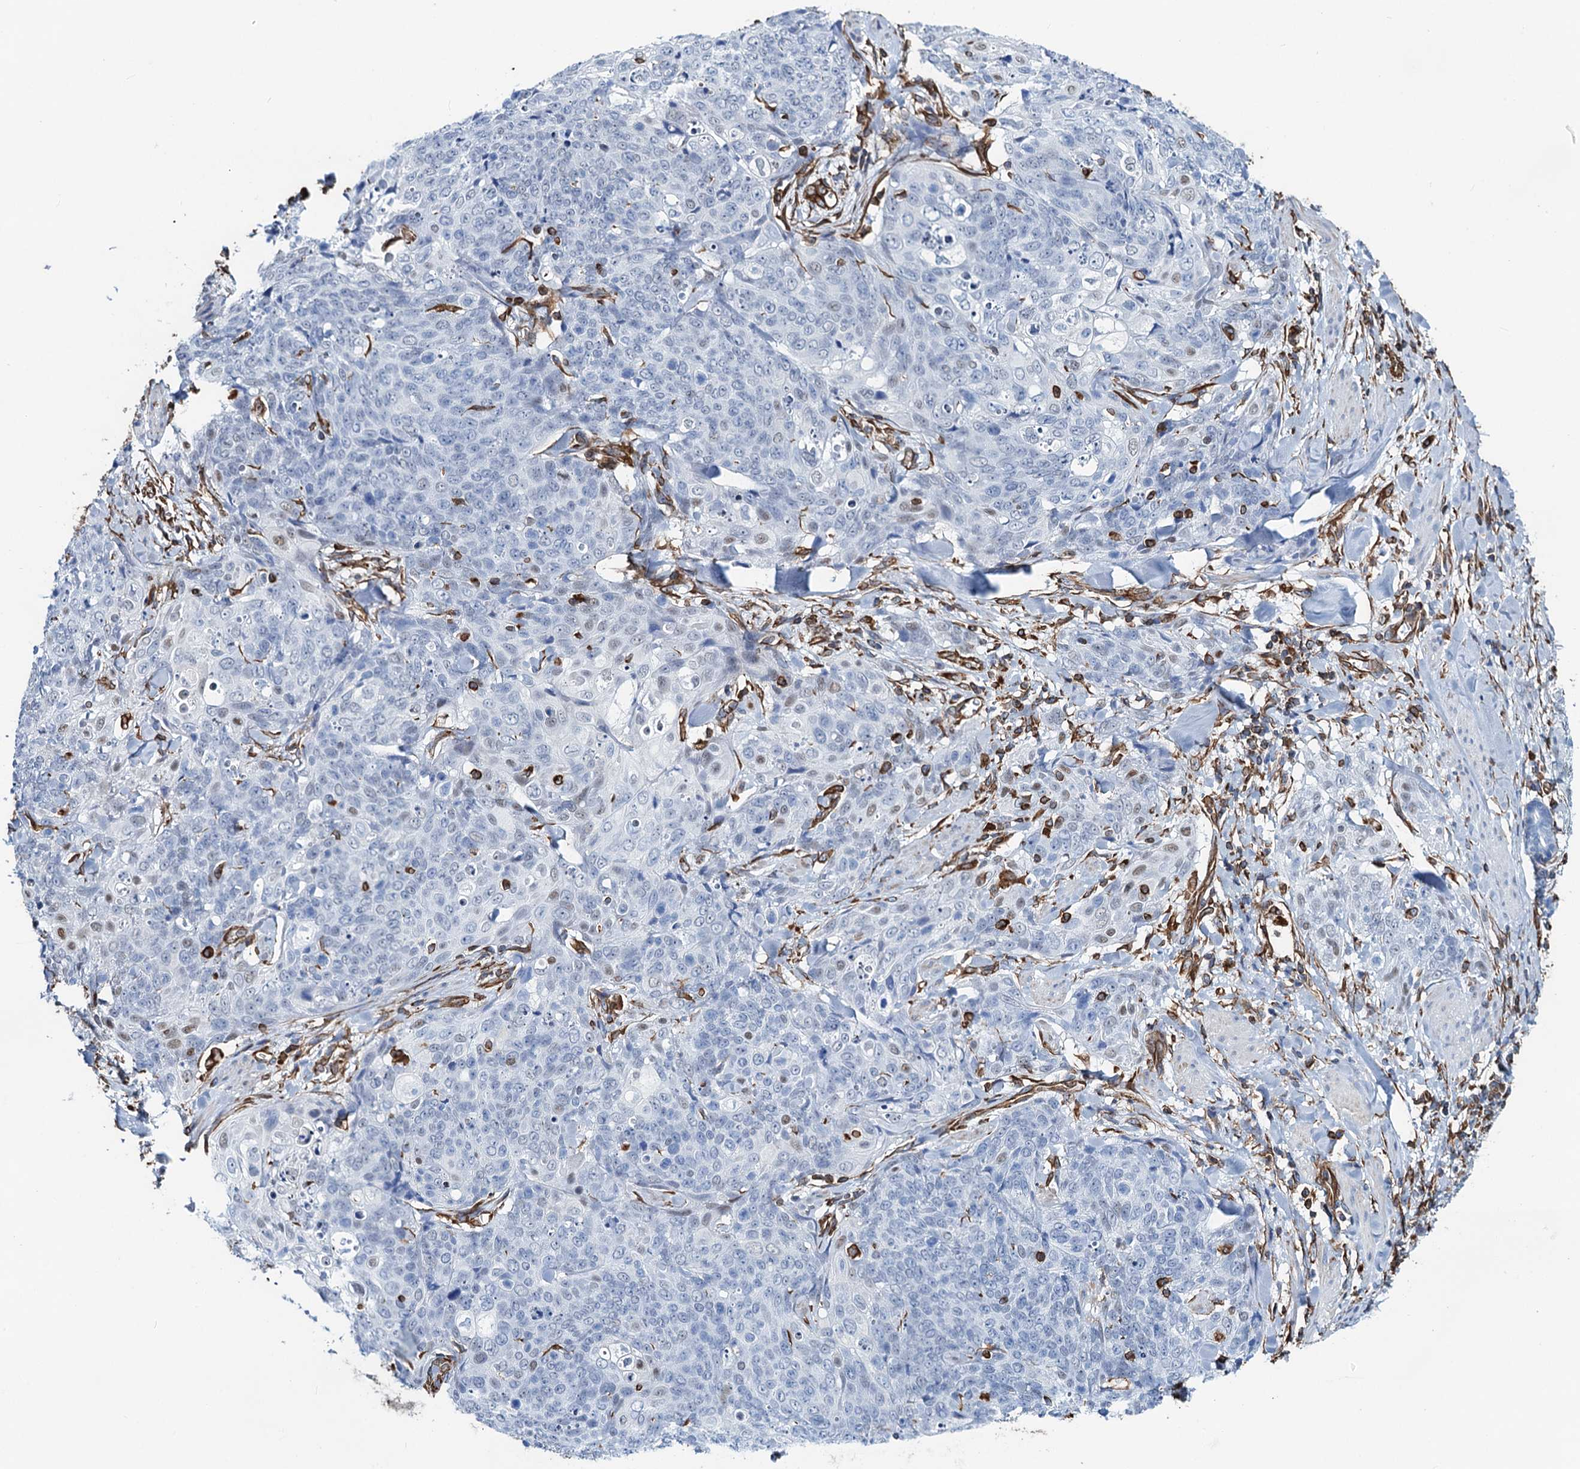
{"staining": {"intensity": "negative", "quantity": "none", "location": "none"}, "tissue": "skin cancer", "cell_type": "Tumor cells", "image_type": "cancer", "snomed": [{"axis": "morphology", "description": "Squamous cell carcinoma, NOS"}, {"axis": "topography", "description": "Skin"}, {"axis": "topography", "description": "Vulva"}], "caption": "A histopathology image of human skin cancer is negative for staining in tumor cells.", "gene": "PGM2", "patient": {"sex": "female", "age": 85}}